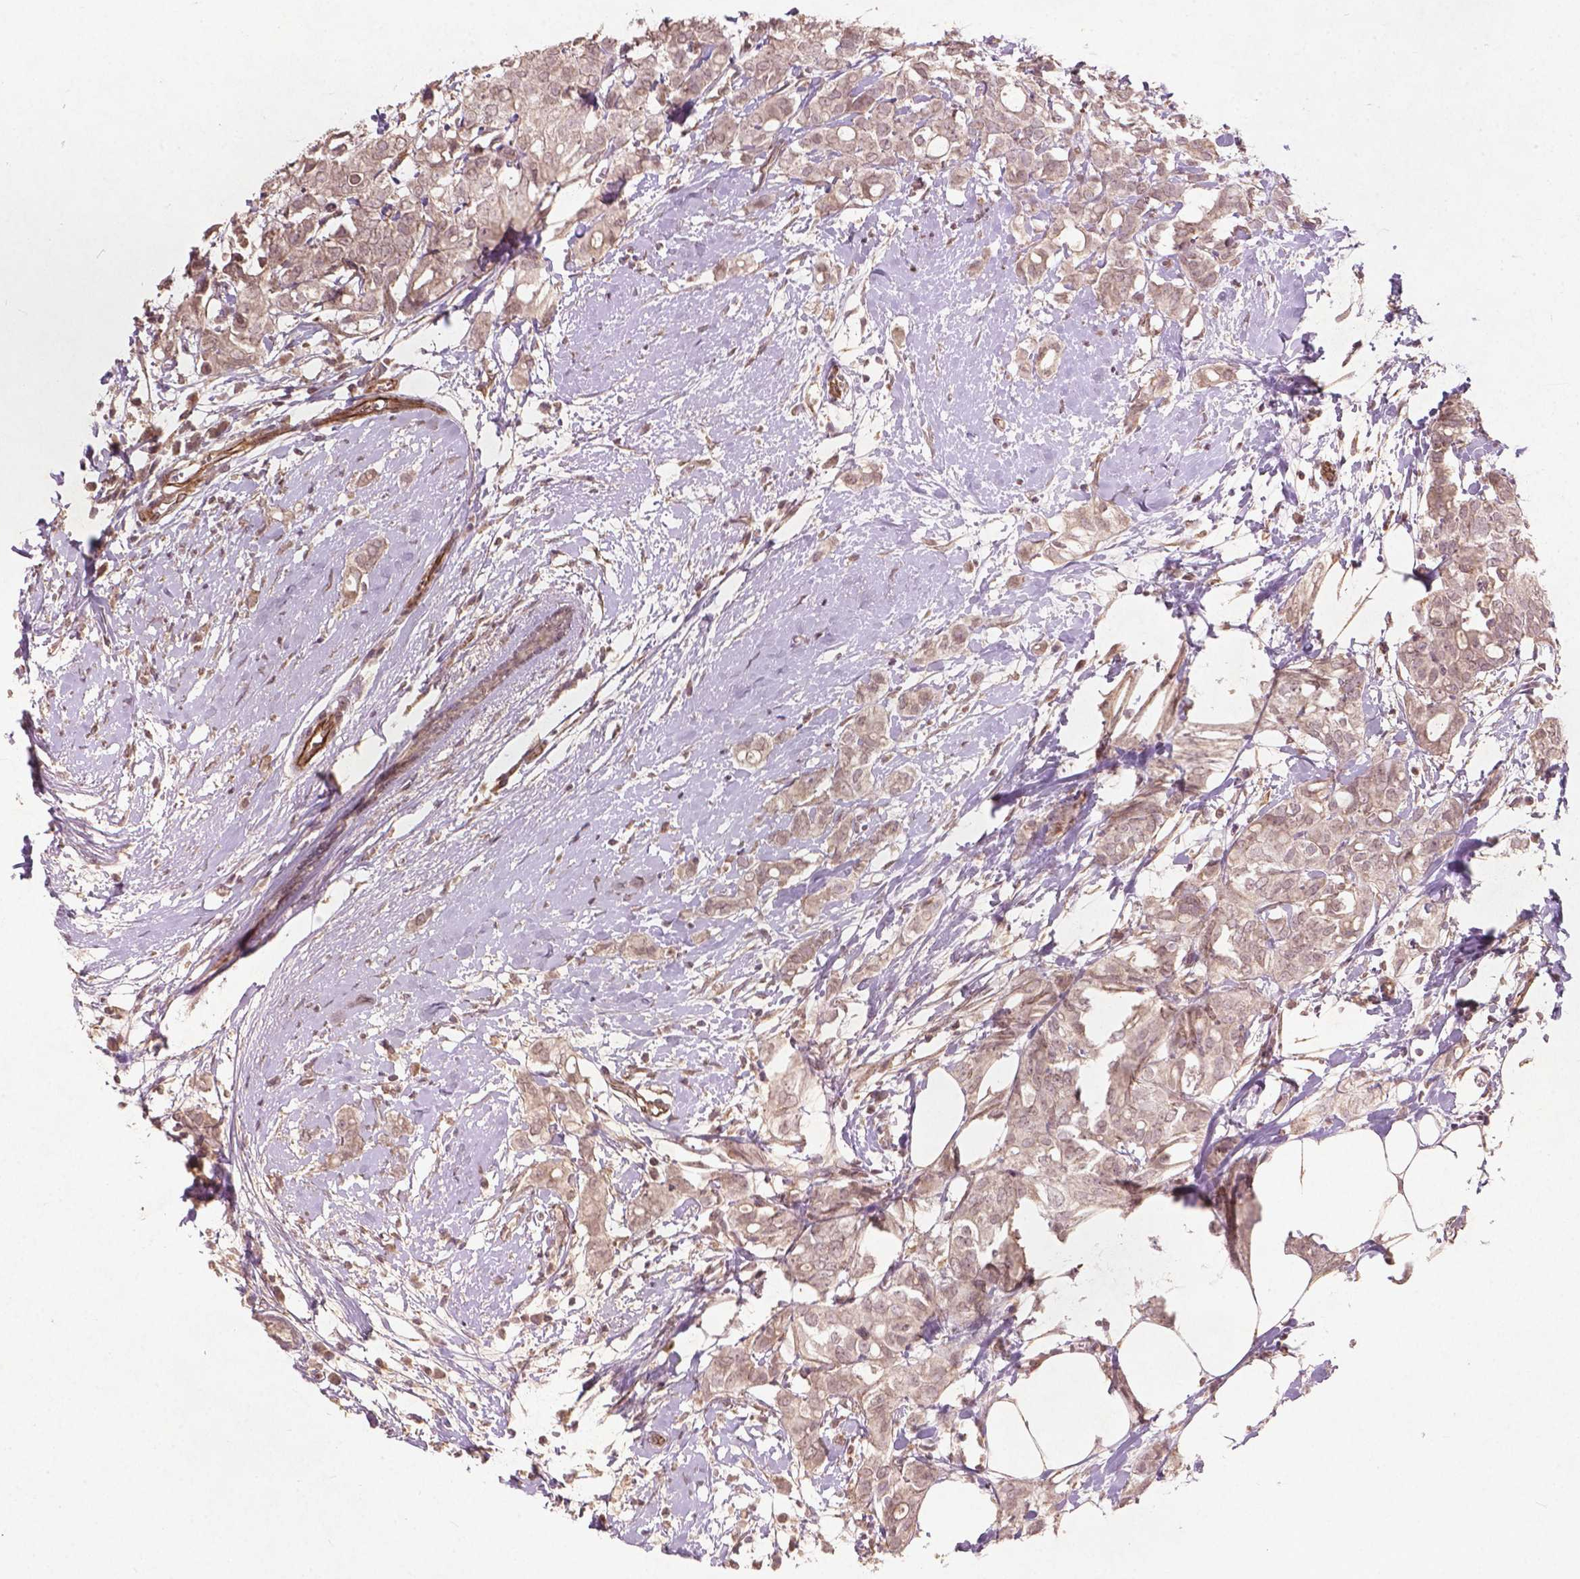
{"staining": {"intensity": "weak", "quantity": ">75%", "location": "cytoplasmic/membranous"}, "tissue": "breast cancer", "cell_type": "Tumor cells", "image_type": "cancer", "snomed": [{"axis": "morphology", "description": "Duct carcinoma"}, {"axis": "topography", "description": "Breast"}], "caption": "Immunohistochemical staining of breast cancer (invasive ductal carcinoma) demonstrates weak cytoplasmic/membranous protein staining in approximately >75% of tumor cells.", "gene": "SMAD2", "patient": {"sex": "female", "age": 40}}